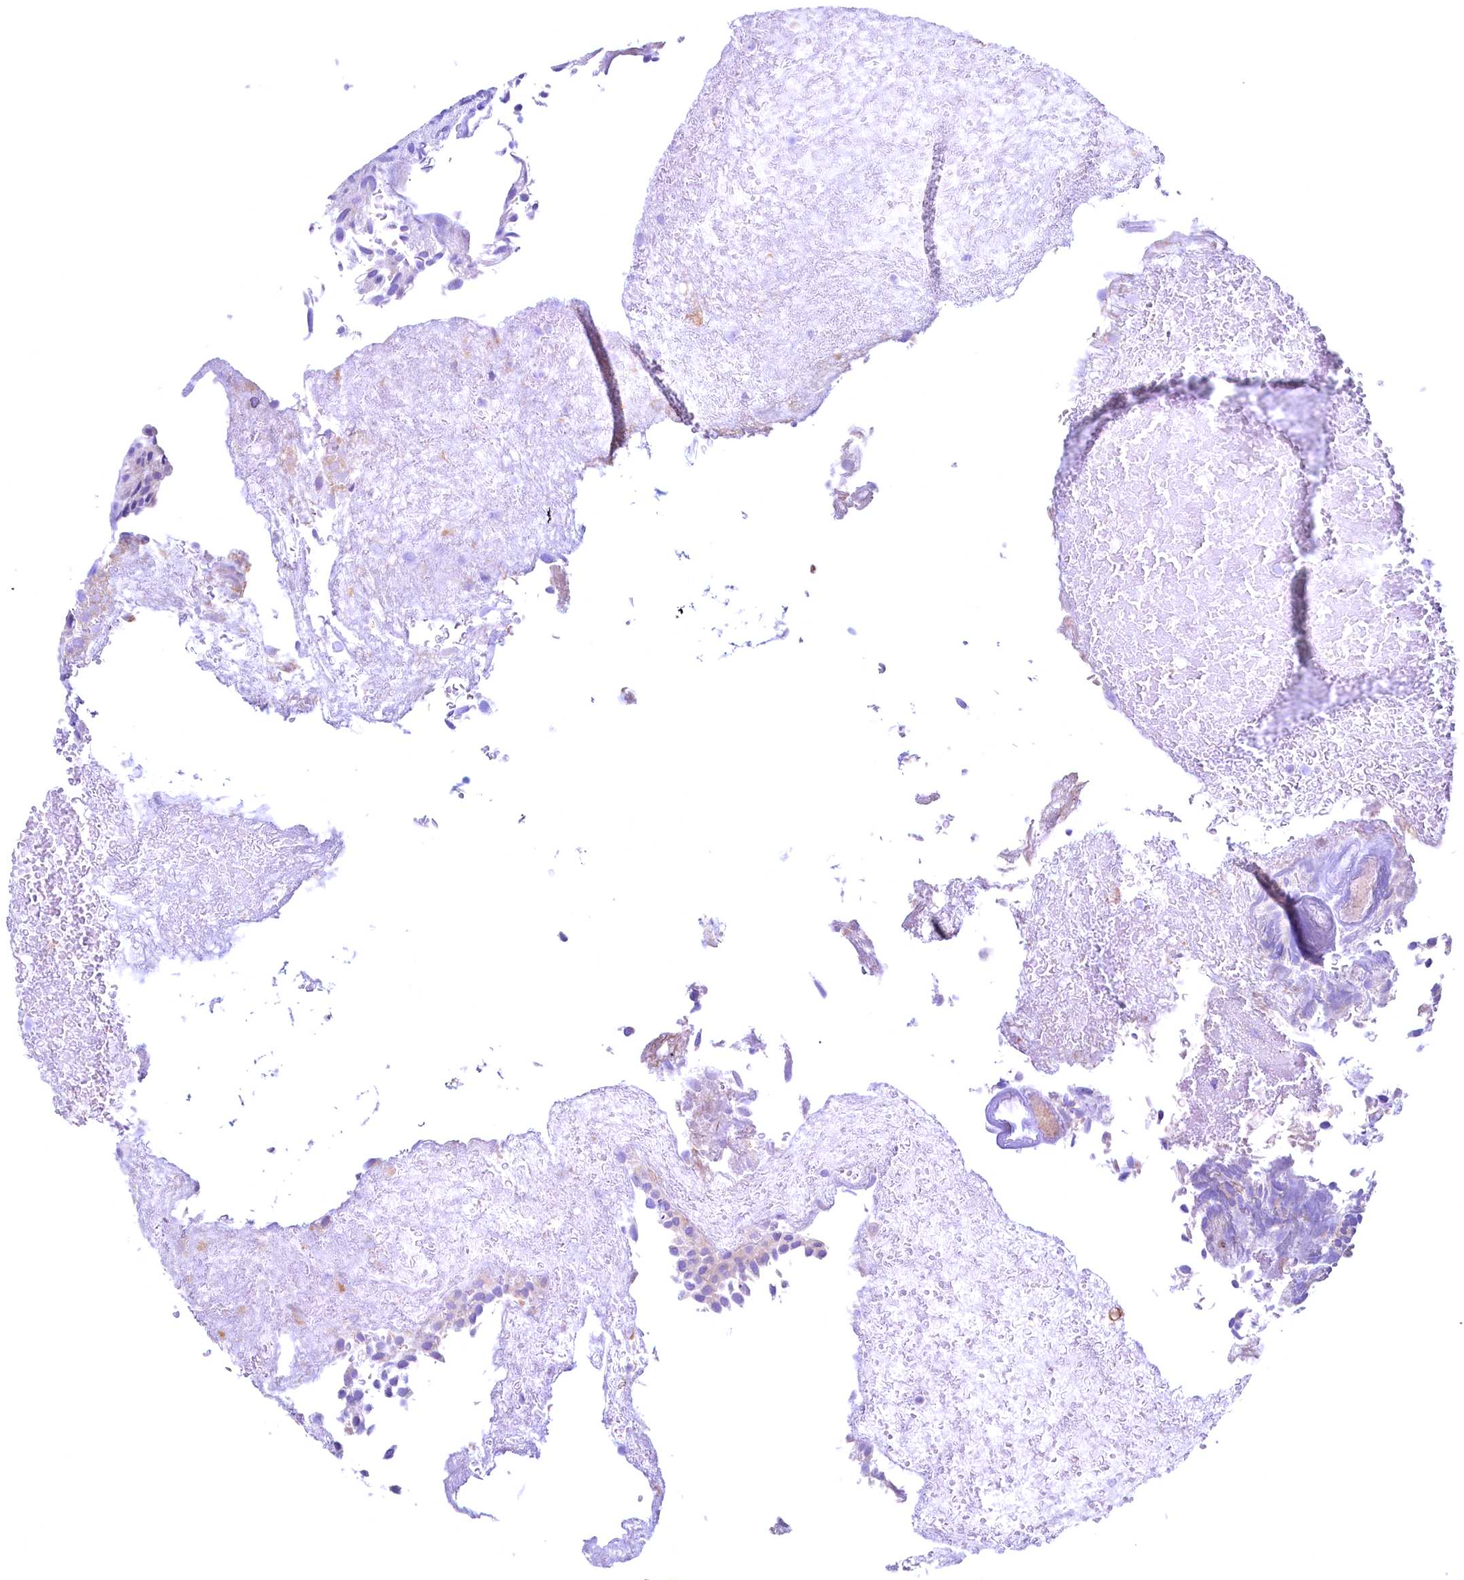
{"staining": {"intensity": "weak", "quantity": "<25%", "location": "cytoplasmic/membranous"}, "tissue": "urothelial cancer", "cell_type": "Tumor cells", "image_type": "cancer", "snomed": [{"axis": "morphology", "description": "Urothelial carcinoma, Low grade"}, {"axis": "topography", "description": "Urinary bladder"}], "caption": "There is no significant staining in tumor cells of urothelial carcinoma (low-grade).", "gene": "MAP1LC3A", "patient": {"sex": "male", "age": 78}}